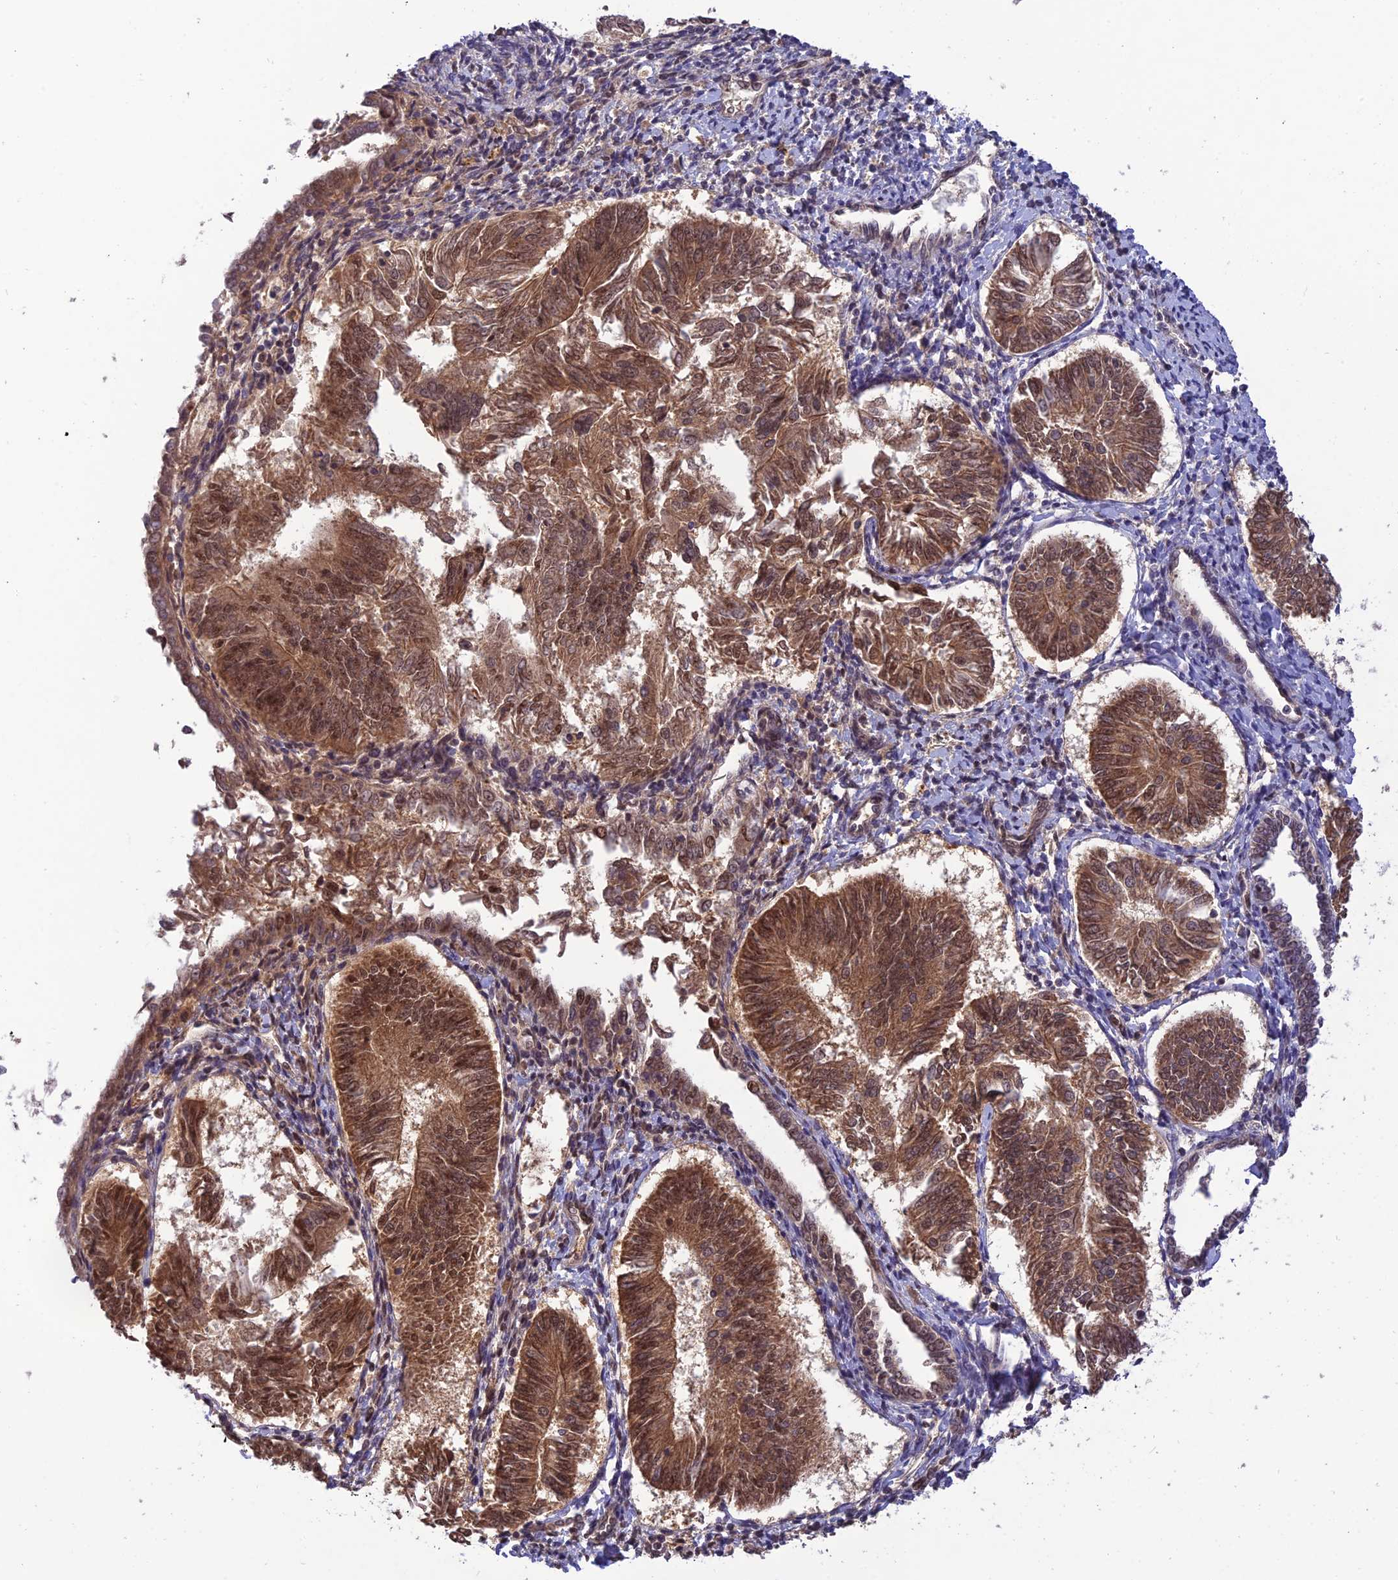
{"staining": {"intensity": "moderate", "quantity": ">75%", "location": "cytoplasmic/membranous,nuclear"}, "tissue": "endometrial cancer", "cell_type": "Tumor cells", "image_type": "cancer", "snomed": [{"axis": "morphology", "description": "Adenocarcinoma, NOS"}, {"axis": "topography", "description": "Endometrium"}], "caption": "Endometrial cancer (adenocarcinoma) stained with DAB (3,3'-diaminobenzidine) IHC shows medium levels of moderate cytoplasmic/membranous and nuclear expression in about >75% of tumor cells. (DAB = brown stain, brightfield microscopy at high magnification).", "gene": "REV1", "patient": {"sex": "female", "age": 58}}